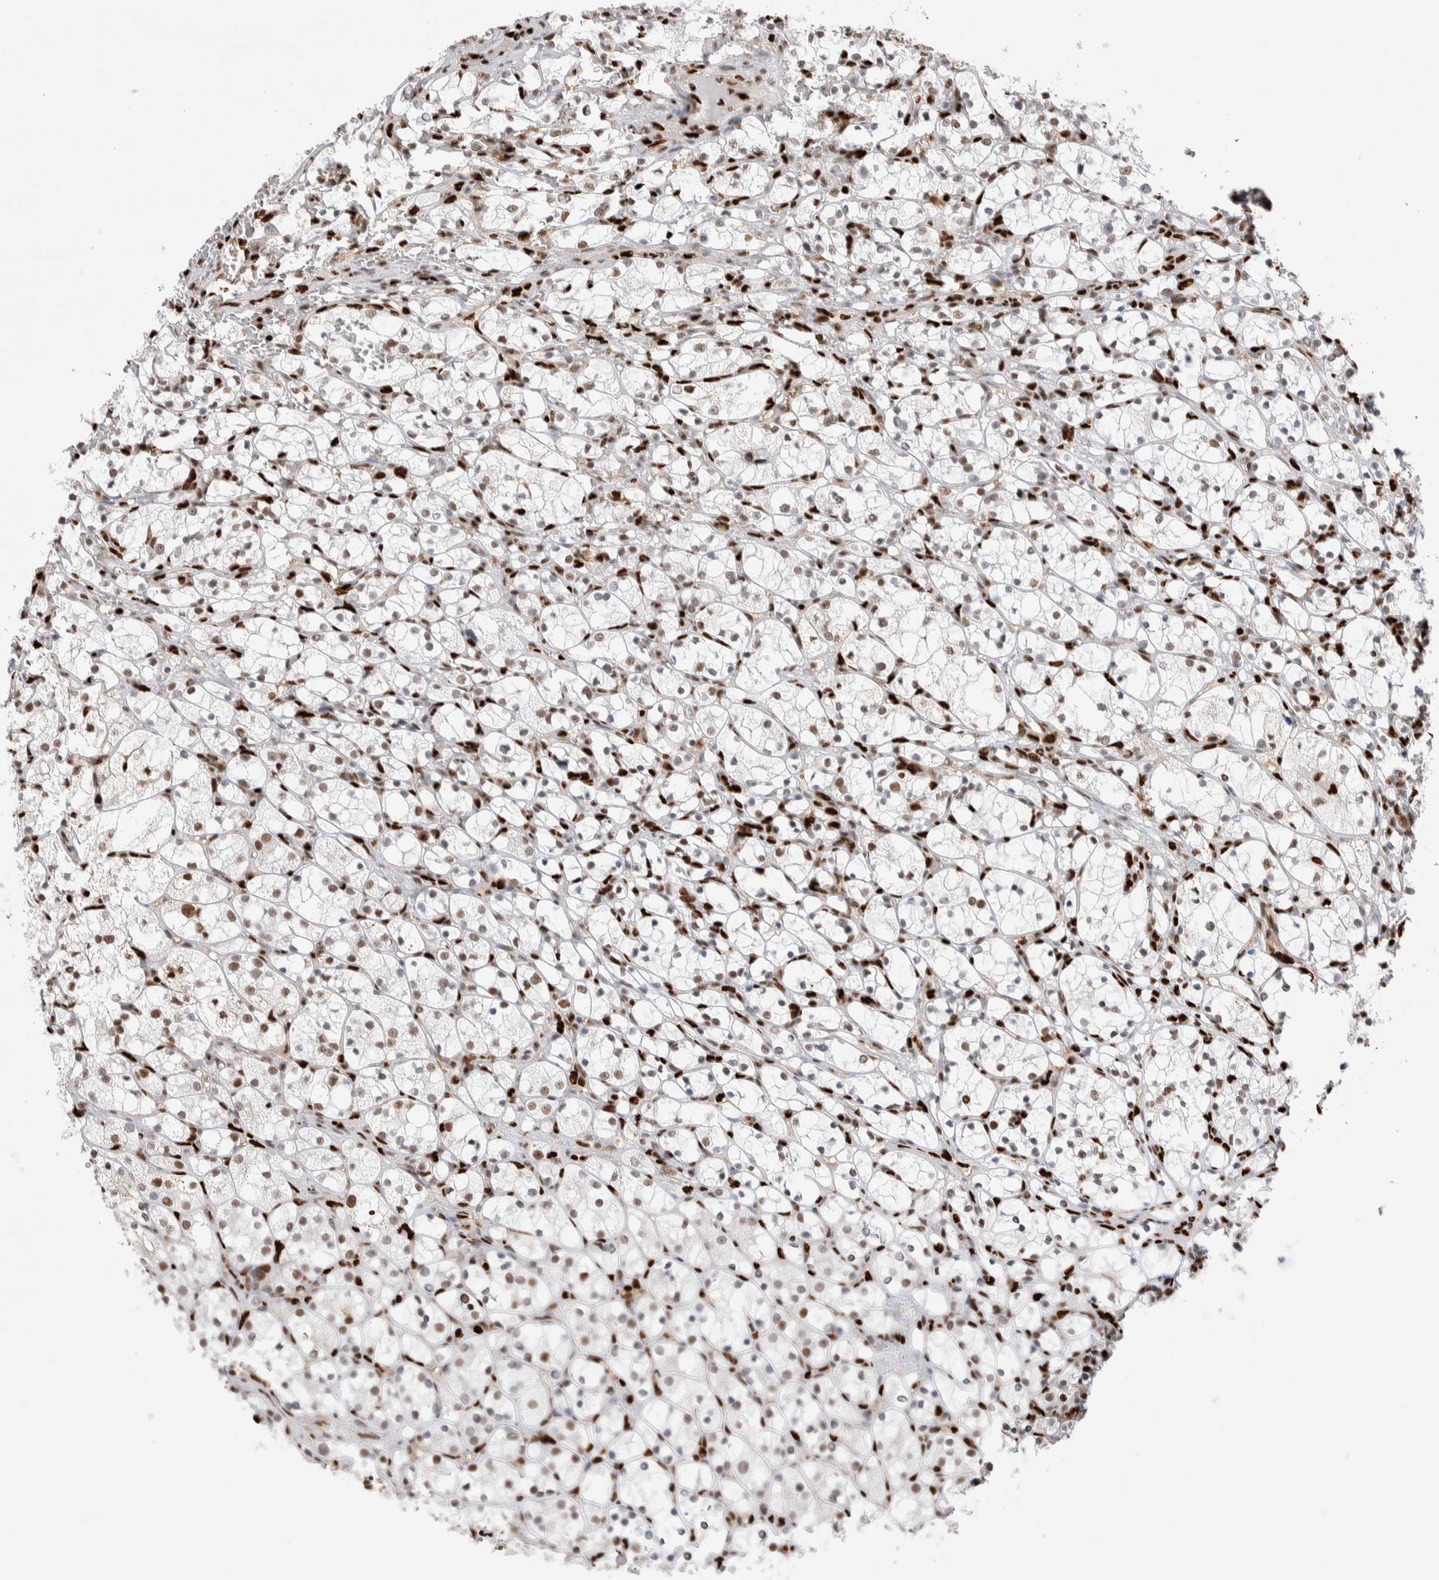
{"staining": {"intensity": "moderate", "quantity": "25%-75%", "location": "nuclear"}, "tissue": "renal cancer", "cell_type": "Tumor cells", "image_type": "cancer", "snomed": [{"axis": "morphology", "description": "Adenocarcinoma, NOS"}, {"axis": "topography", "description": "Kidney"}], "caption": "IHC (DAB (3,3'-diaminobenzidine)) staining of human renal cancer demonstrates moderate nuclear protein positivity in approximately 25%-75% of tumor cells. The protein of interest is shown in brown color, while the nuclei are stained blue.", "gene": "RNASEK-C17orf49", "patient": {"sex": "female", "age": 69}}